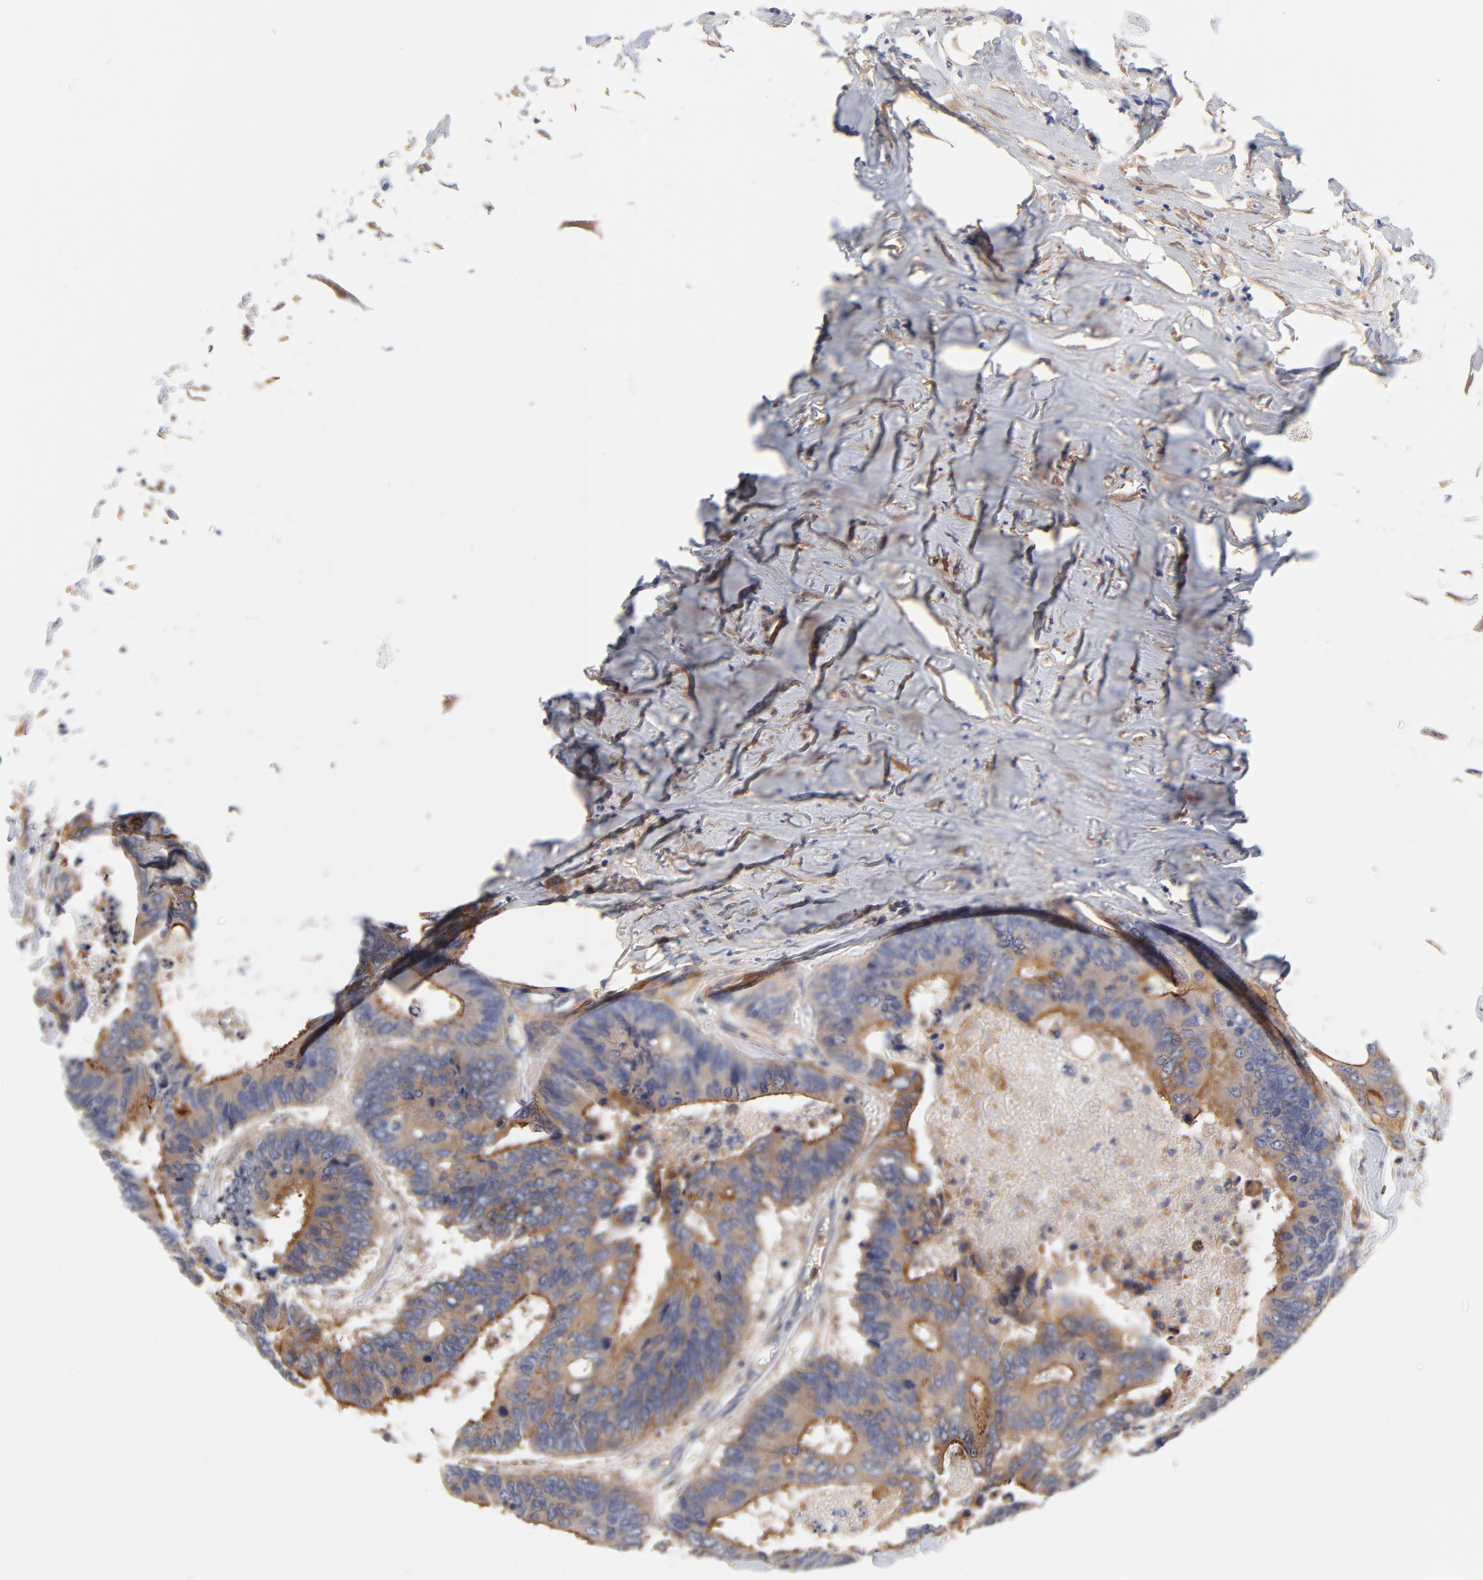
{"staining": {"intensity": "moderate", "quantity": ">75%", "location": "cytoplasmic/membranous"}, "tissue": "colorectal cancer", "cell_type": "Tumor cells", "image_type": "cancer", "snomed": [{"axis": "morphology", "description": "Adenocarcinoma, NOS"}, {"axis": "topography", "description": "Rectum"}], "caption": "High-magnification brightfield microscopy of colorectal adenocarcinoma stained with DAB (3,3'-diaminobenzidine) (brown) and counterstained with hematoxylin (blue). tumor cells exhibit moderate cytoplasmic/membranous staining is present in about>75% of cells.", "gene": "FBXL2", "patient": {"sex": "male", "age": 55}}